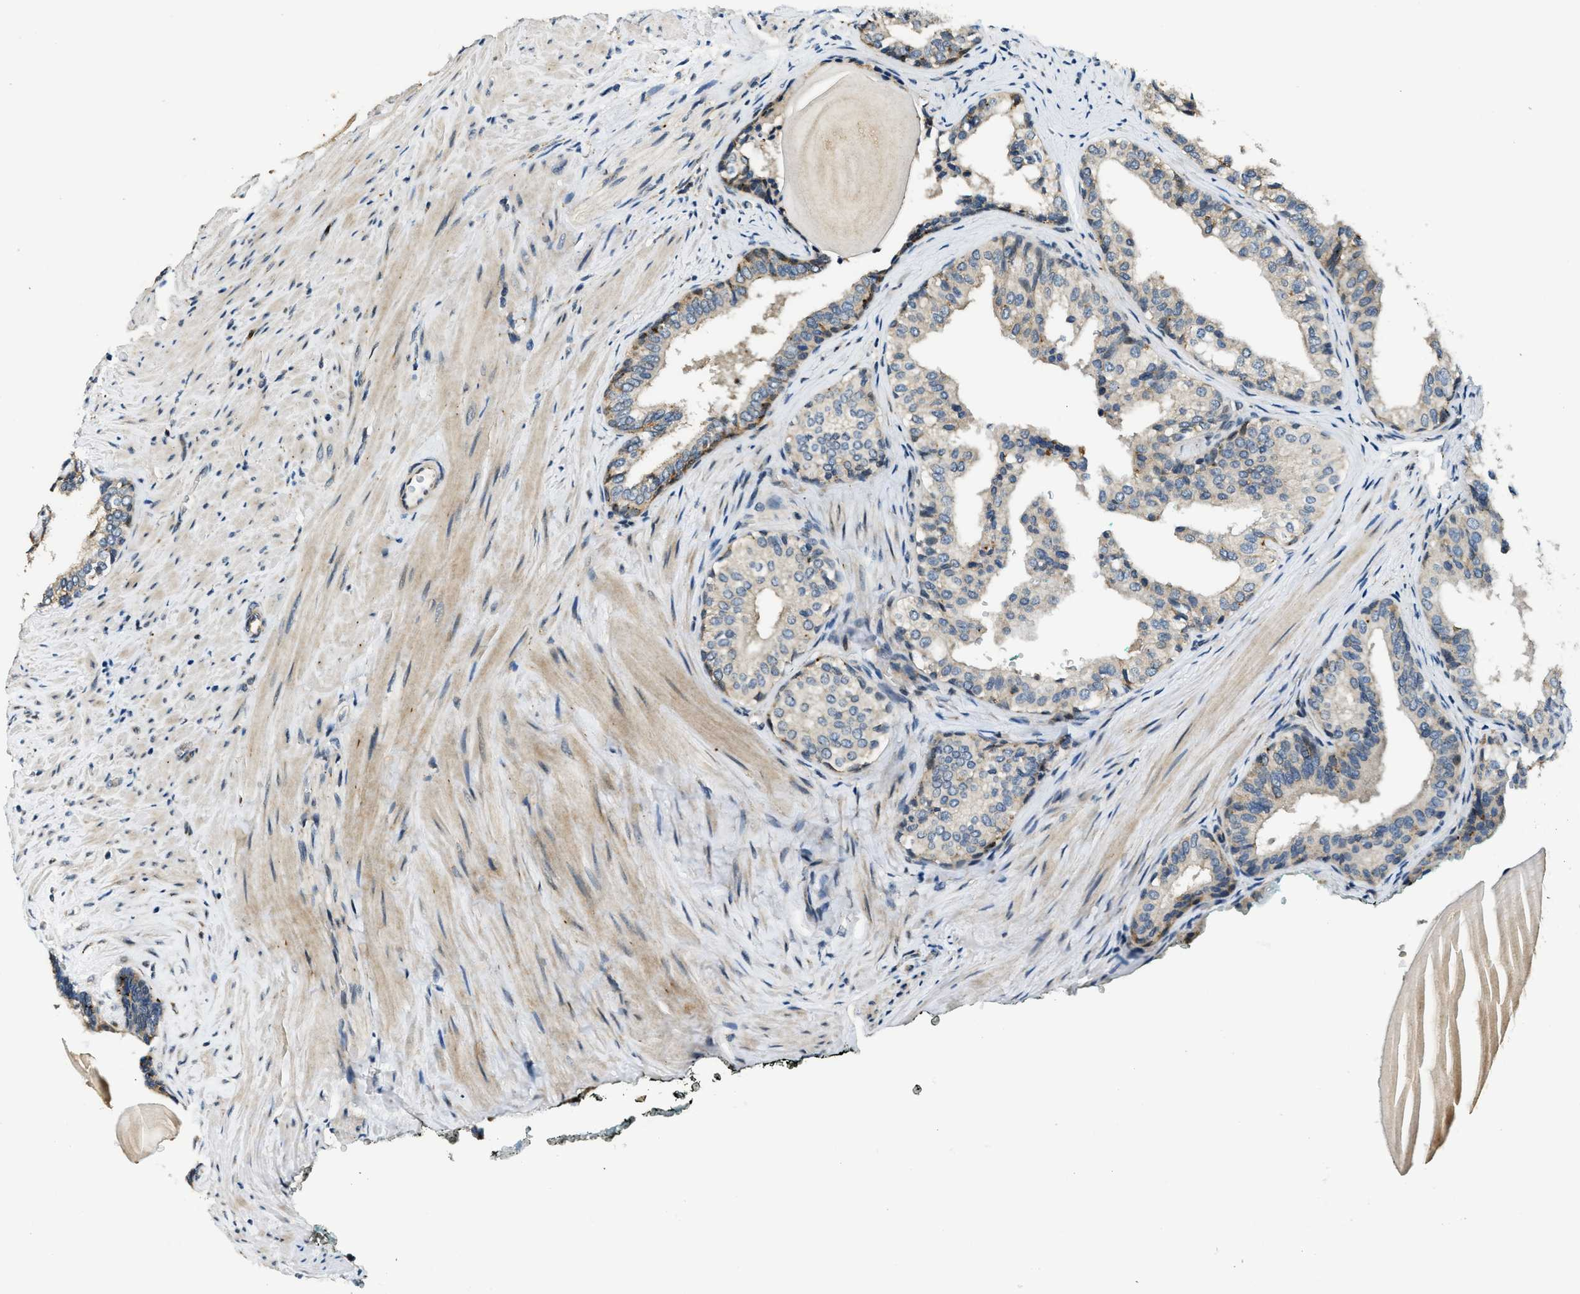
{"staining": {"intensity": "weak", "quantity": "<25%", "location": "cytoplasmic/membranous"}, "tissue": "prostate cancer", "cell_type": "Tumor cells", "image_type": "cancer", "snomed": [{"axis": "morphology", "description": "Adenocarcinoma, Low grade"}, {"axis": "topography", "description": "Prostate"}], "caption": "Histopathology image shows no protein expression in tumor cells of prostate cancer tissue.", "gene": "HERC2", "patient": {"sex": "male", "age": 60}}